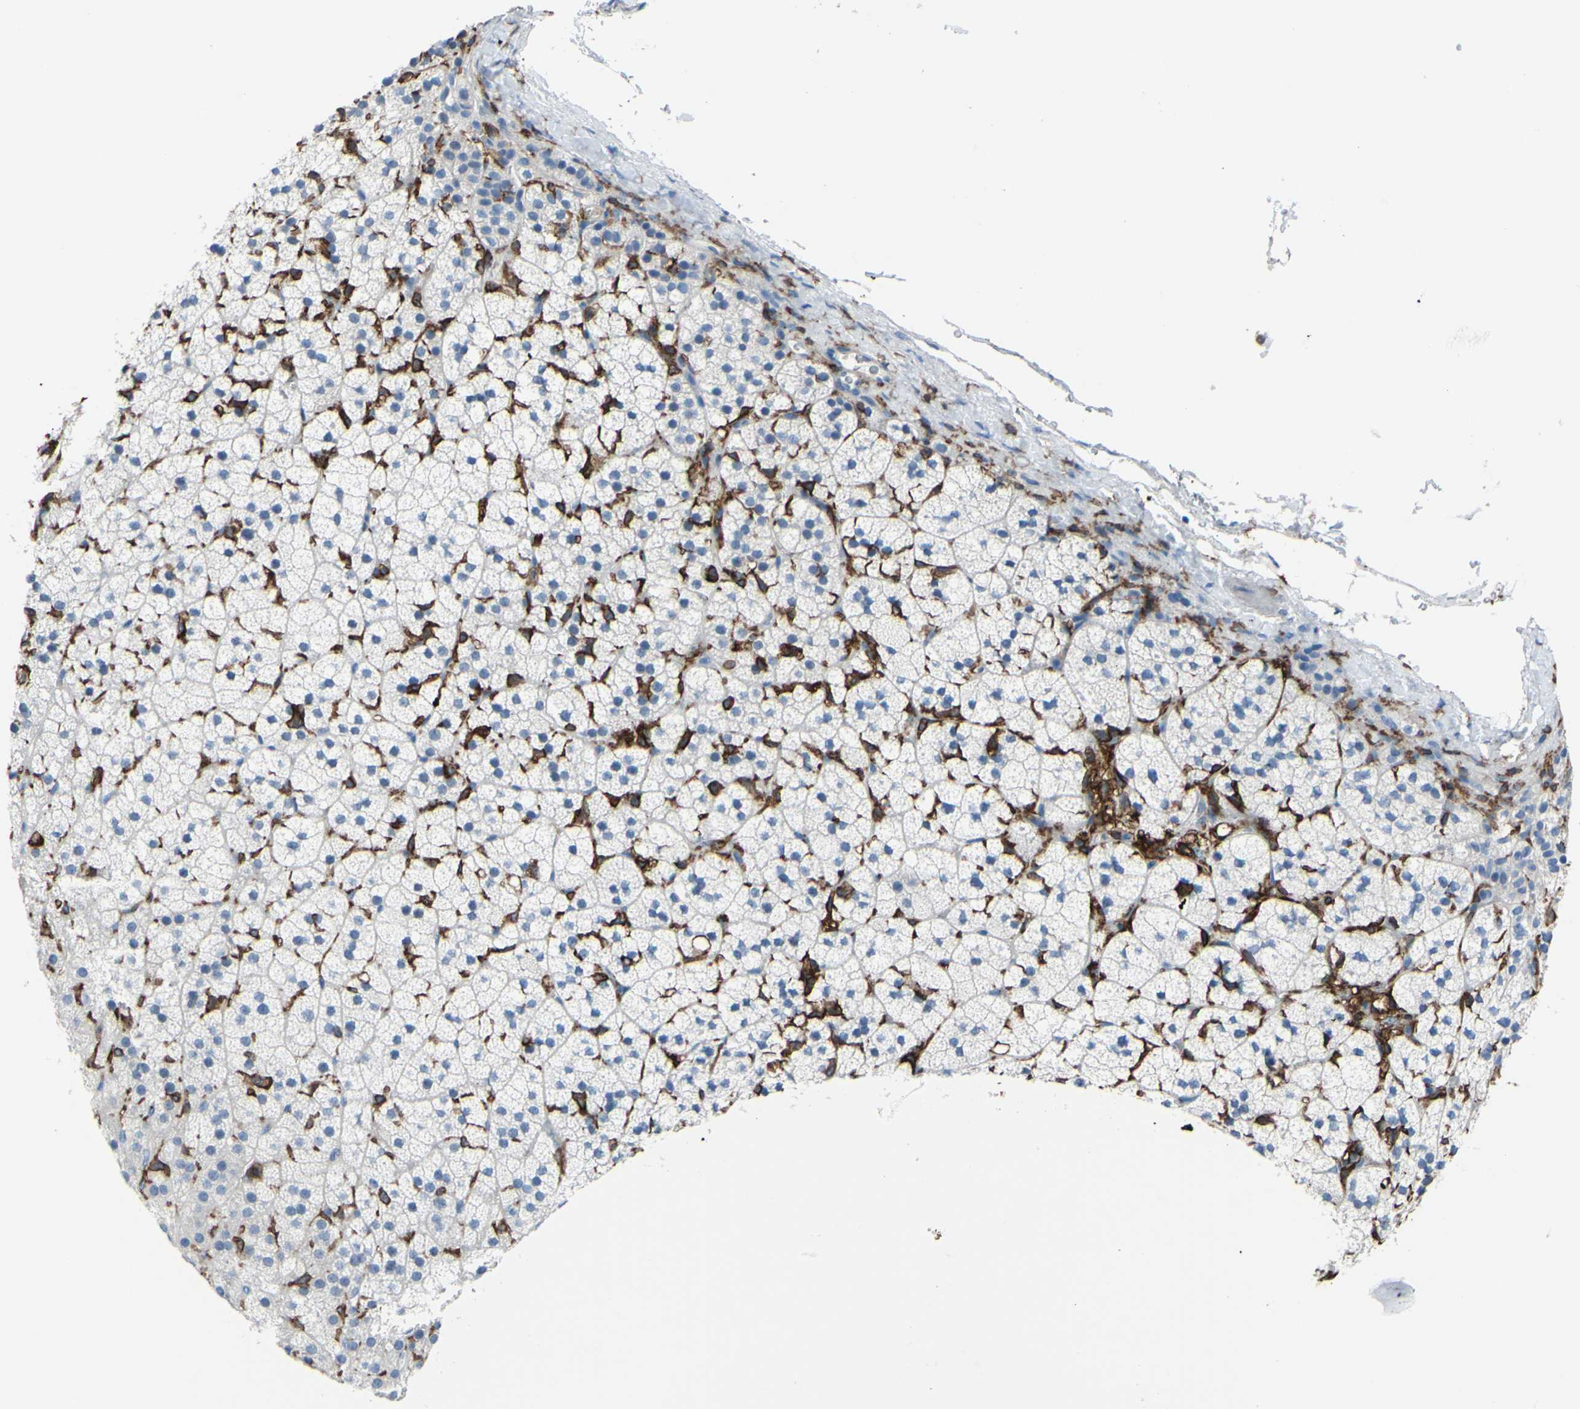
{"staining": {"intensity": "negative", "quantity": "none", "location": "none"}, "tissue": "adrenal gland", "cell_type": "Glandular cells", "image_type": "normal", "snomed": [{"axis": "morphology", "description": "Normal tissue, NOS"}, {"axis": "topography", "description": "Adrenal gland"}], "caption": "An immunohistochemistry photomicrograph of benign adrenal gland is shown. There is no staining in glandular cells of adrenal gland. Nuclei are stained in blue.", "gene": "FCGR2A", "patient": {"sex": "male", "age": 35}}